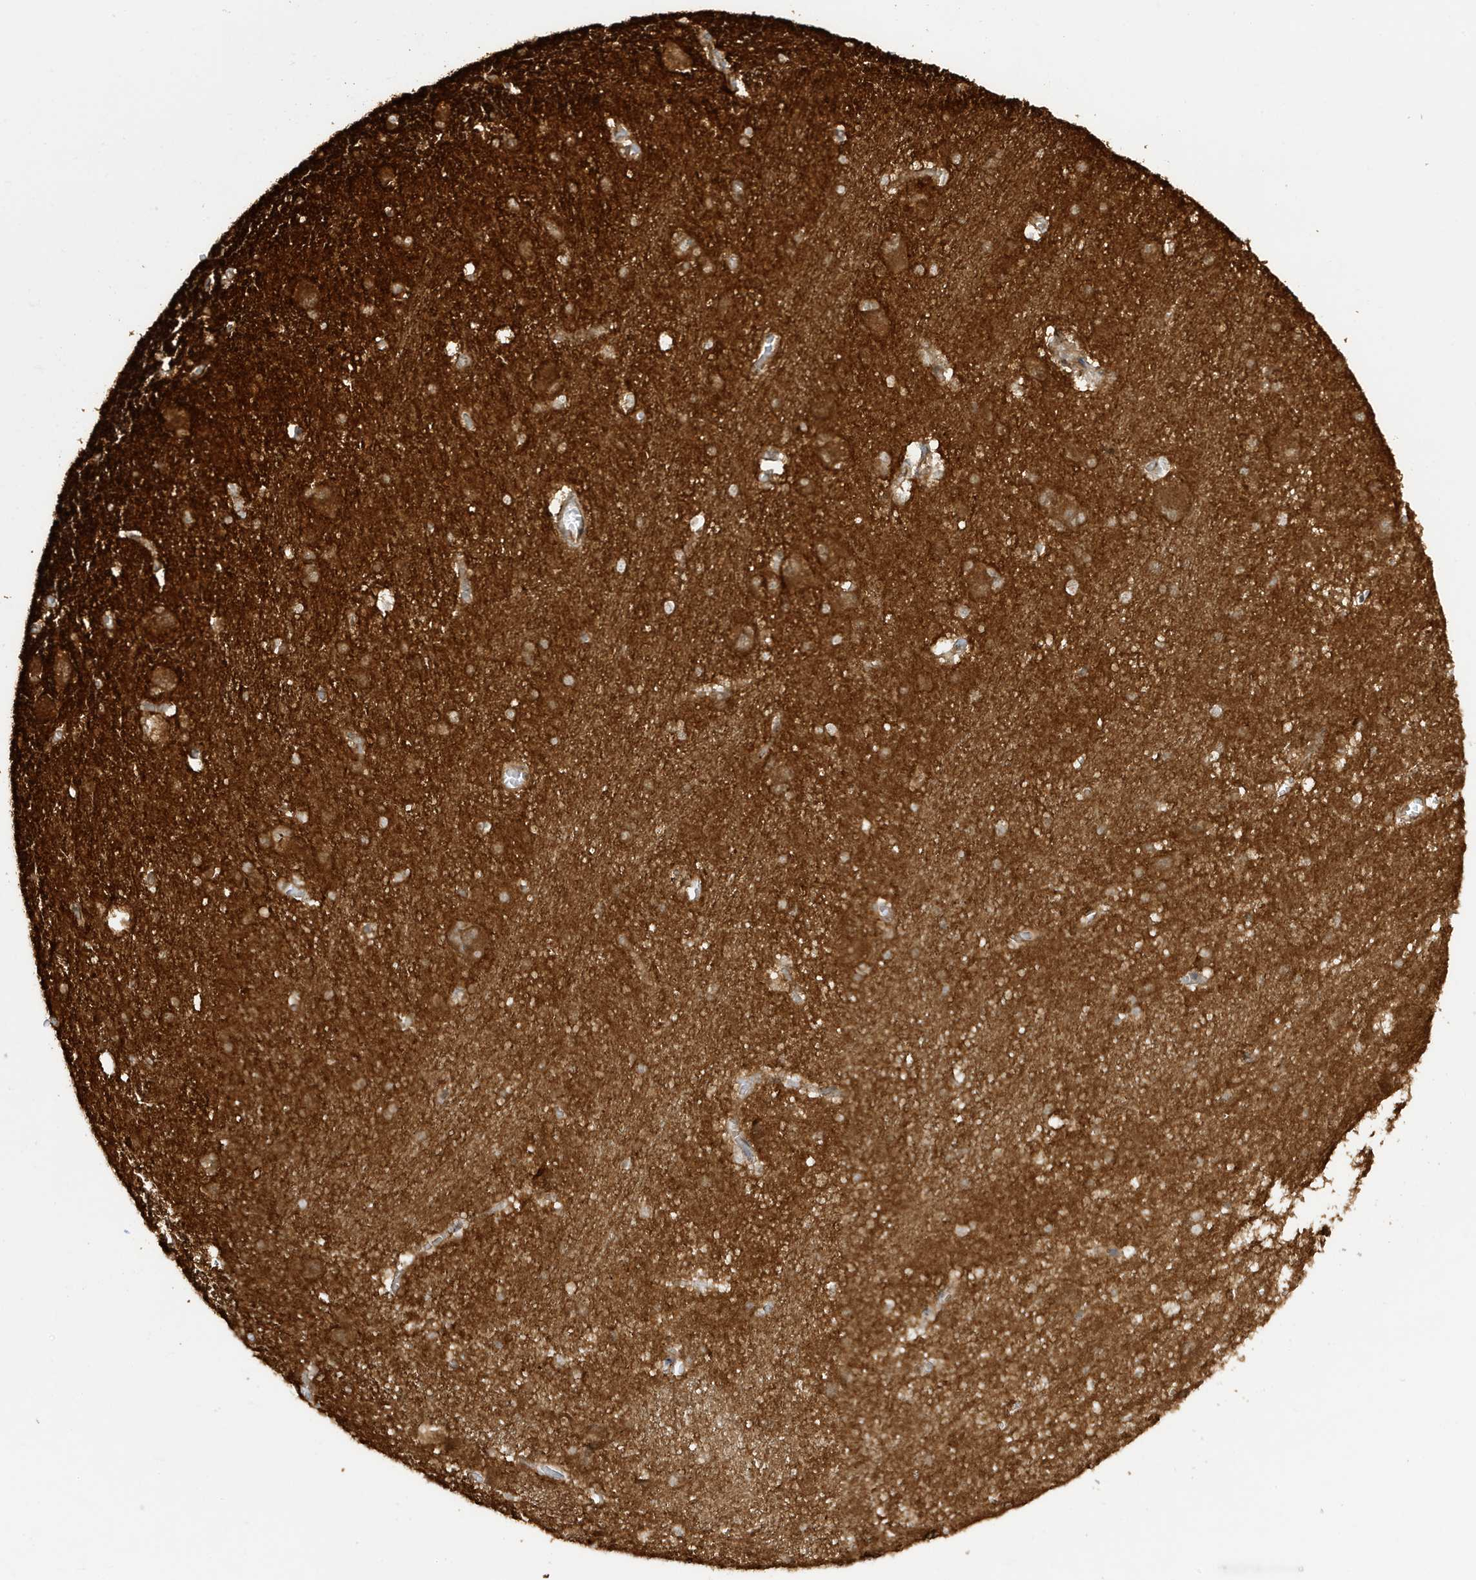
{"staining": {"intensity": "moderate", "quantity": ">75%", "location": "cytoplasmic/membranous"}, "tissue": "caudate", "cell_type": "Glial cells", "image_type": "normal", "snomed": [{"axis": "morphology", "description": "Normal tissue, NOS"}, {"axis": "topography", "description": "Lateral ventricle wall"}], "caption": "Protein staining of benign caudate reveals moderate cytoplasmic/membranous staining in about >75% of glial cells. (DAB IHC with brightfield microscopy, high magnification).", "gene": "CDC42EP3", "patient": {"sex": "male", "age": 37}}